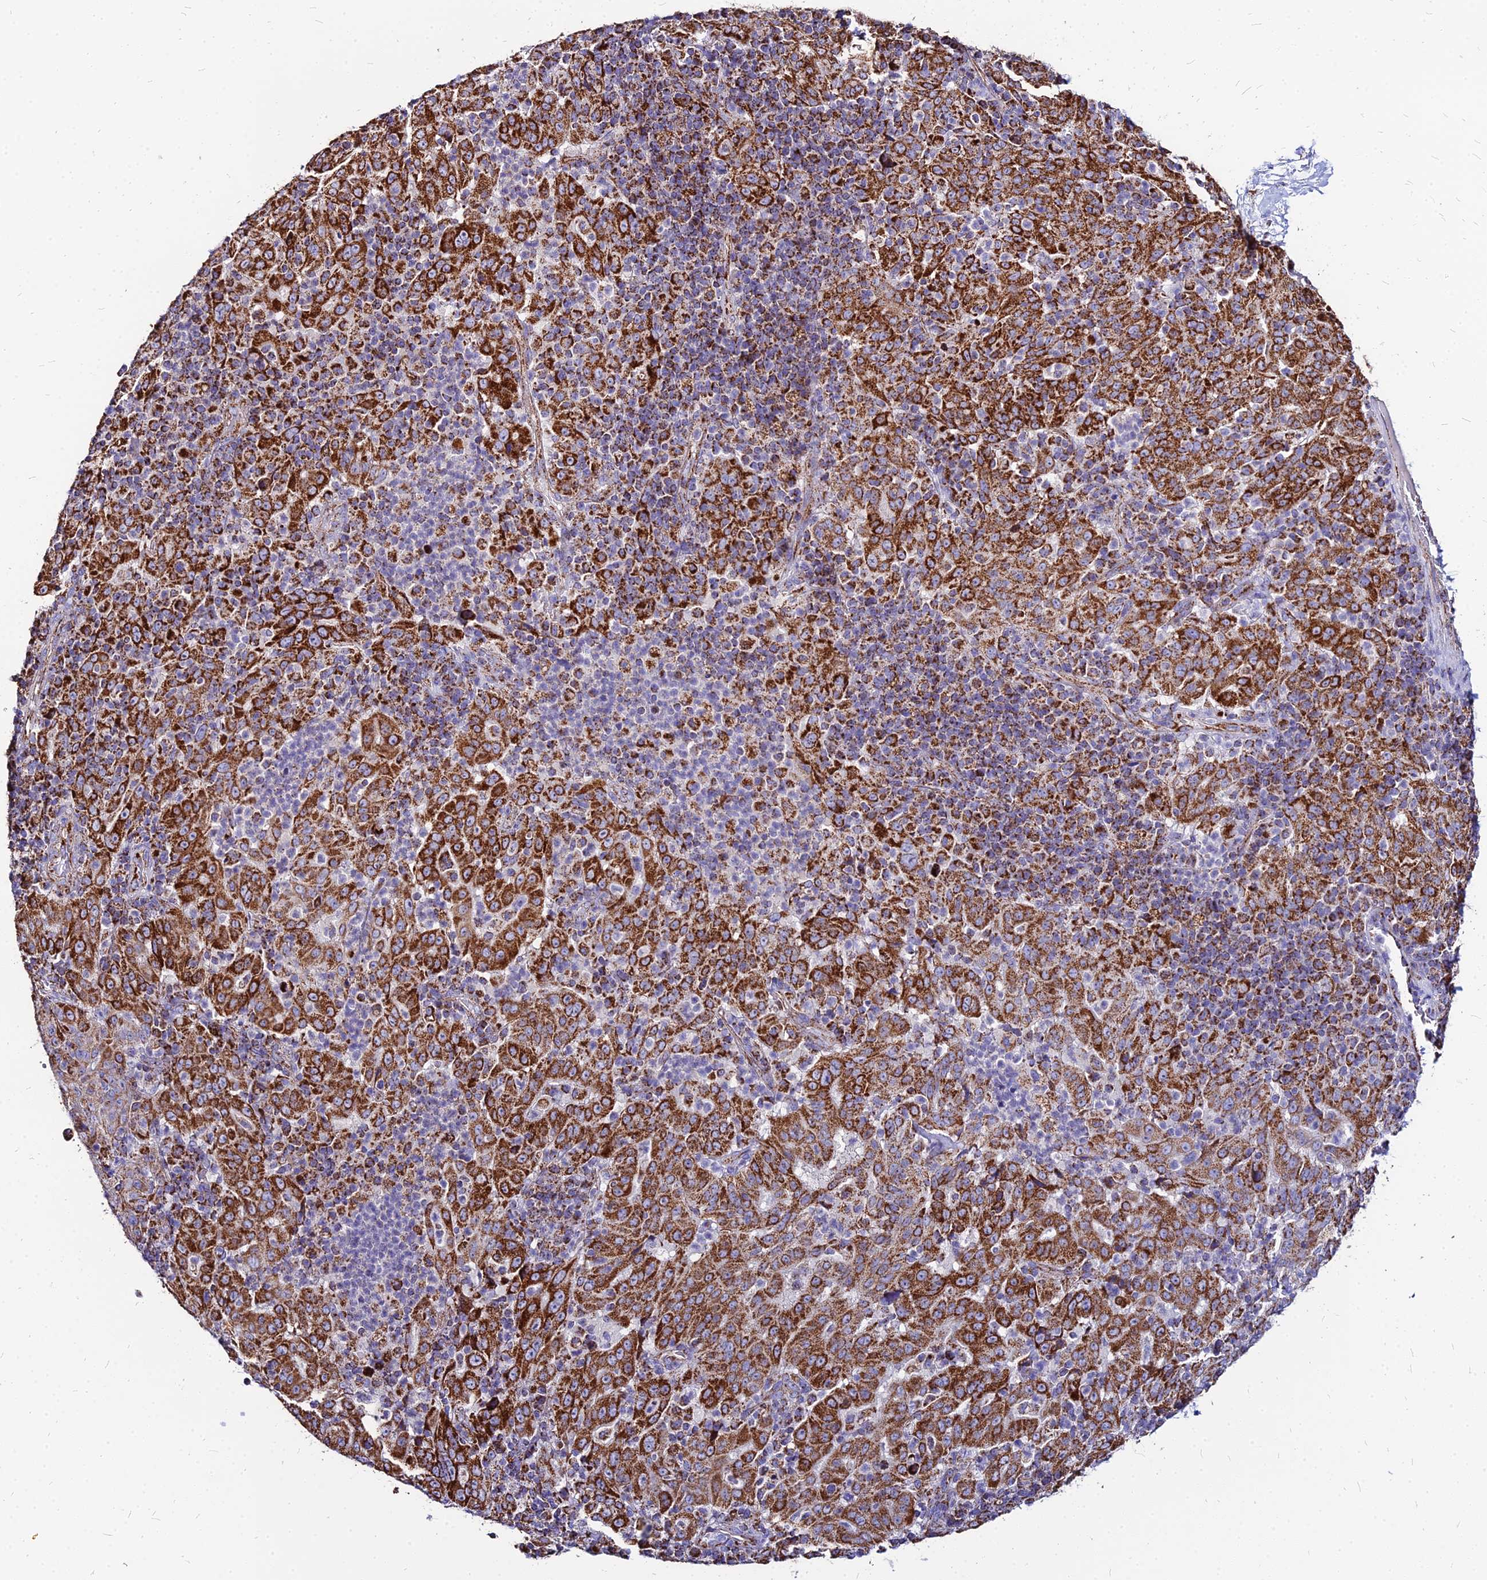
{"staining": {"intensity": "strong", "quantity": ">75%", "location": "cytoplasmic/membranous"}, "tissue": "pancreatic cancer", "cell_type": "Tumor cells", "image_type": "cancer", "snomed": [{"axis": "morphology", "description": "Adenocarcinoma, NOS"}, {"axis": "topography", "description": "Pancreas"}], "caption": "The immunohistochemical stain shows strong cytoplasmic/membranous positivity in tumor cells of adenocarcinoma (pancreatic) tissue.", "gene": "DLD", "patient": {"sex": "male", "age": 63}}